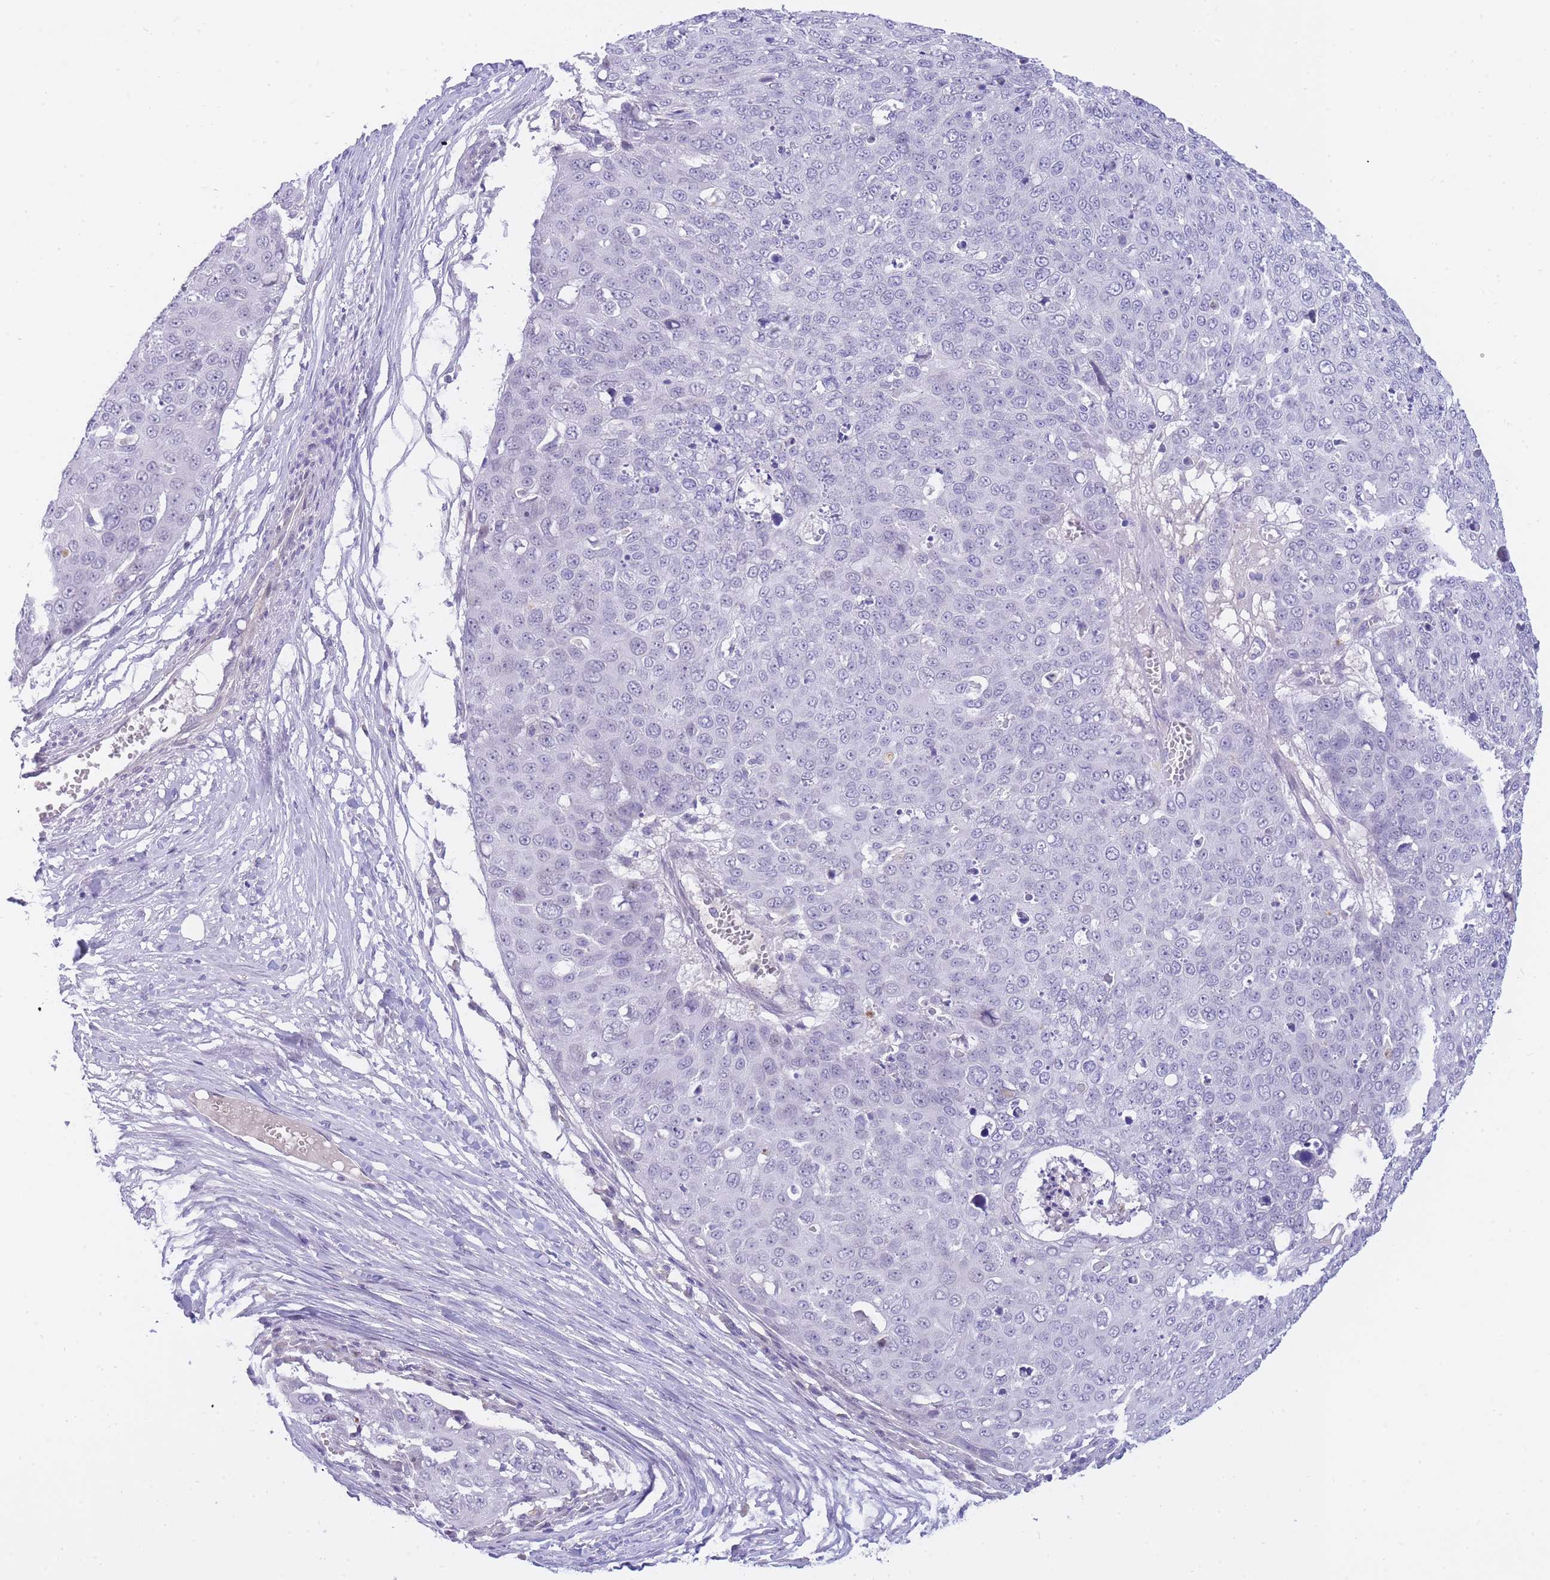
{"staining": {"intensity": "negative", "quantity": "none", "location": "none"}, "tissue": "skin cancer", "cell_type": "Tumor cells", "image_type": "cancer", "snomed": [{"axis": "morphology", "description": "Squamous cell carcinoma, NOS"}, {"axis": "topography", "description": "Skin"}], "caption": "Tumor cells show no significant positivity in skin squamous cell carcinoma. (DAB immunohistochemistry with hematoxylin counter stain).", "gene": "PRR23B", "patient": {"sex": "male", "age": 71}}